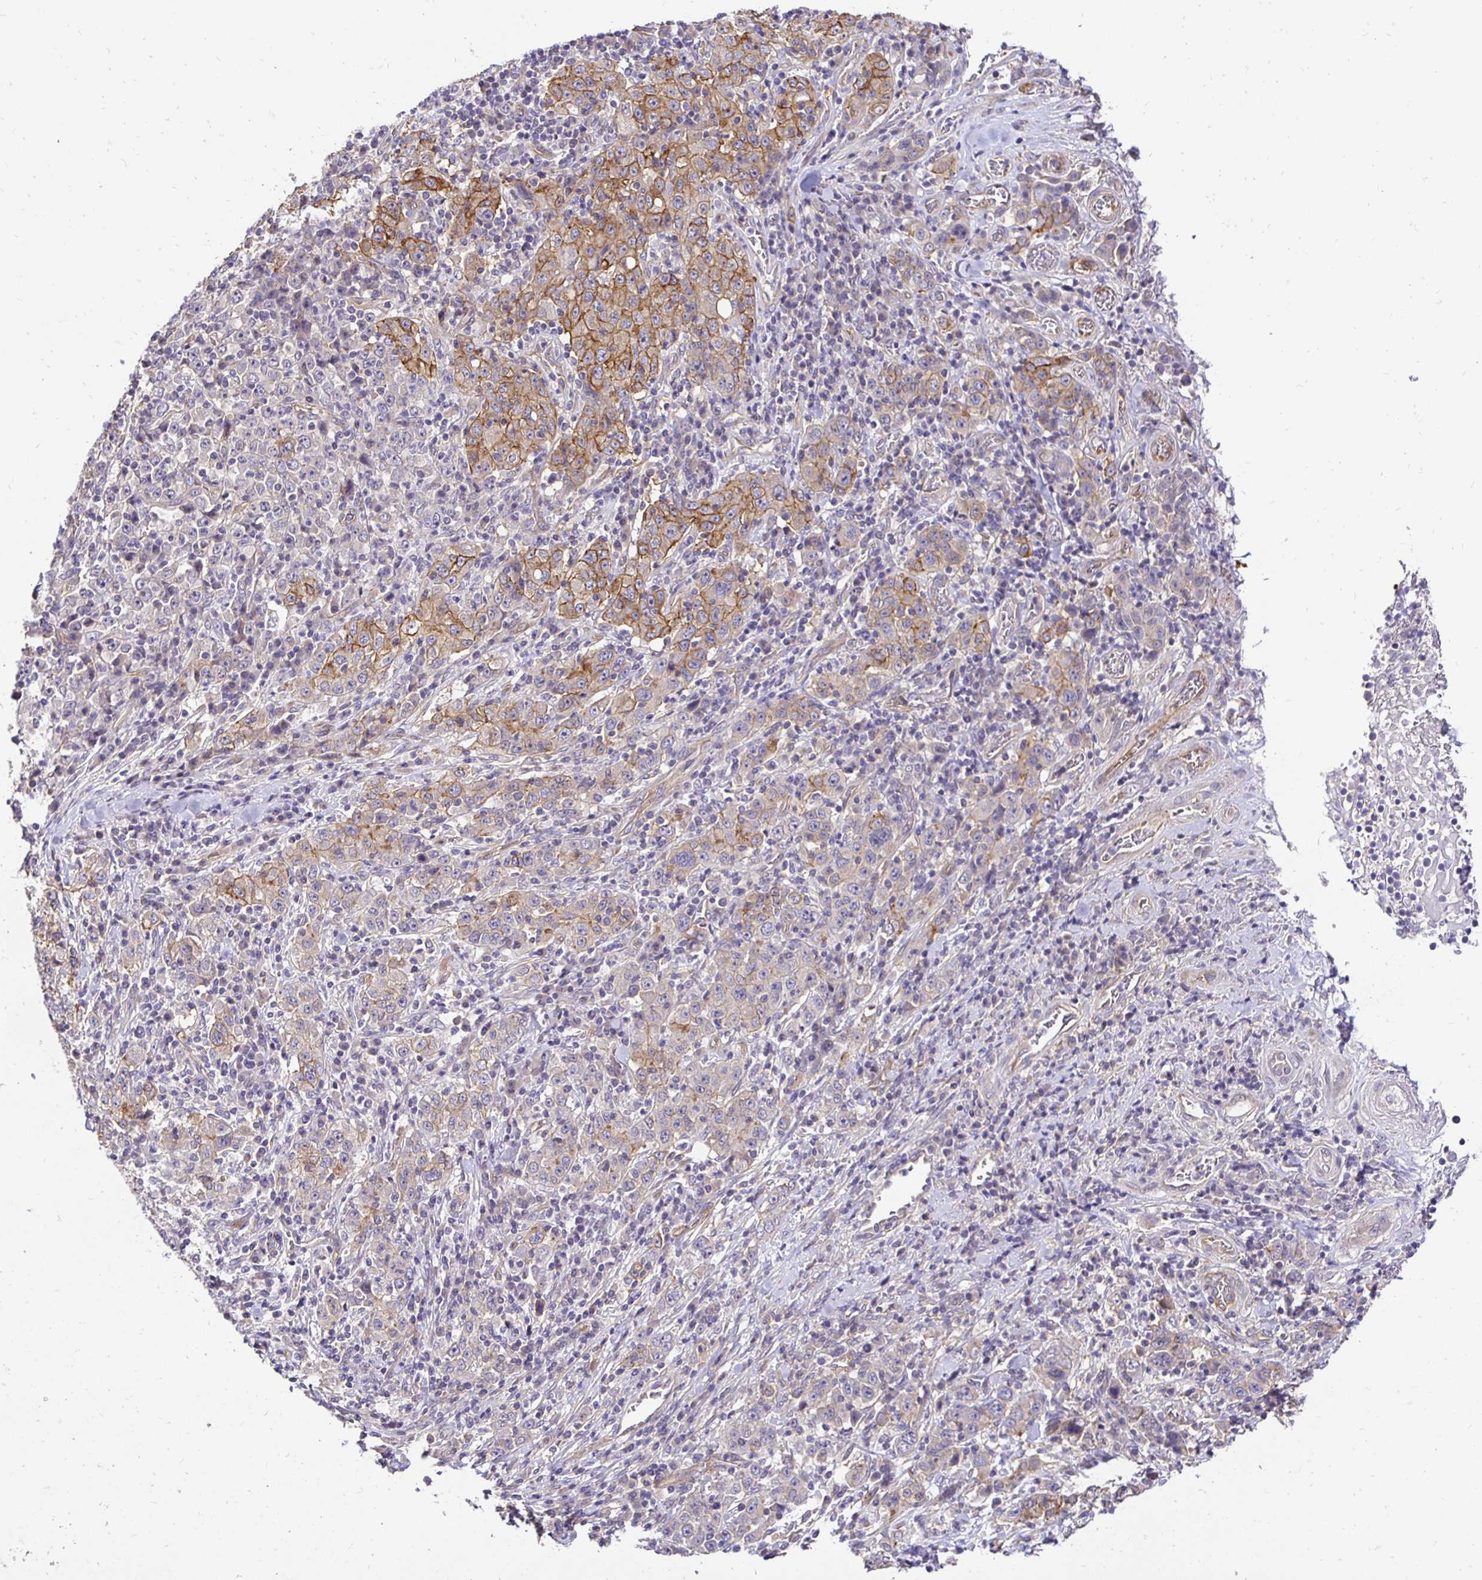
{"staining": {"intensity": "moderate", "quantity": "<25%", "location": "cytoplasmic/membranous"}, "tissue": "stomach cancer", "cell_type": "Tumor cells", "image_type": "cancer", "snomed": [{"axis": "morphology", "description": "Normal tissue, NOS"}, {"axis": "morphology", "description": "Adenocarcinoma, NOS"}, {"axis": "topography", "description": "Stomach, upper"}, {"axis": "topography", "description": "Stomach"}], "caption": "IHC image of human stomach adenocarcinoma stained for a protein (brown), which demonstrates low levels of moderate cytoplasmic/membranous expression in approximately <25% of tumor cells.", "gene": "SLC9A1", "patient": {"sex": "male", "age": 59}}